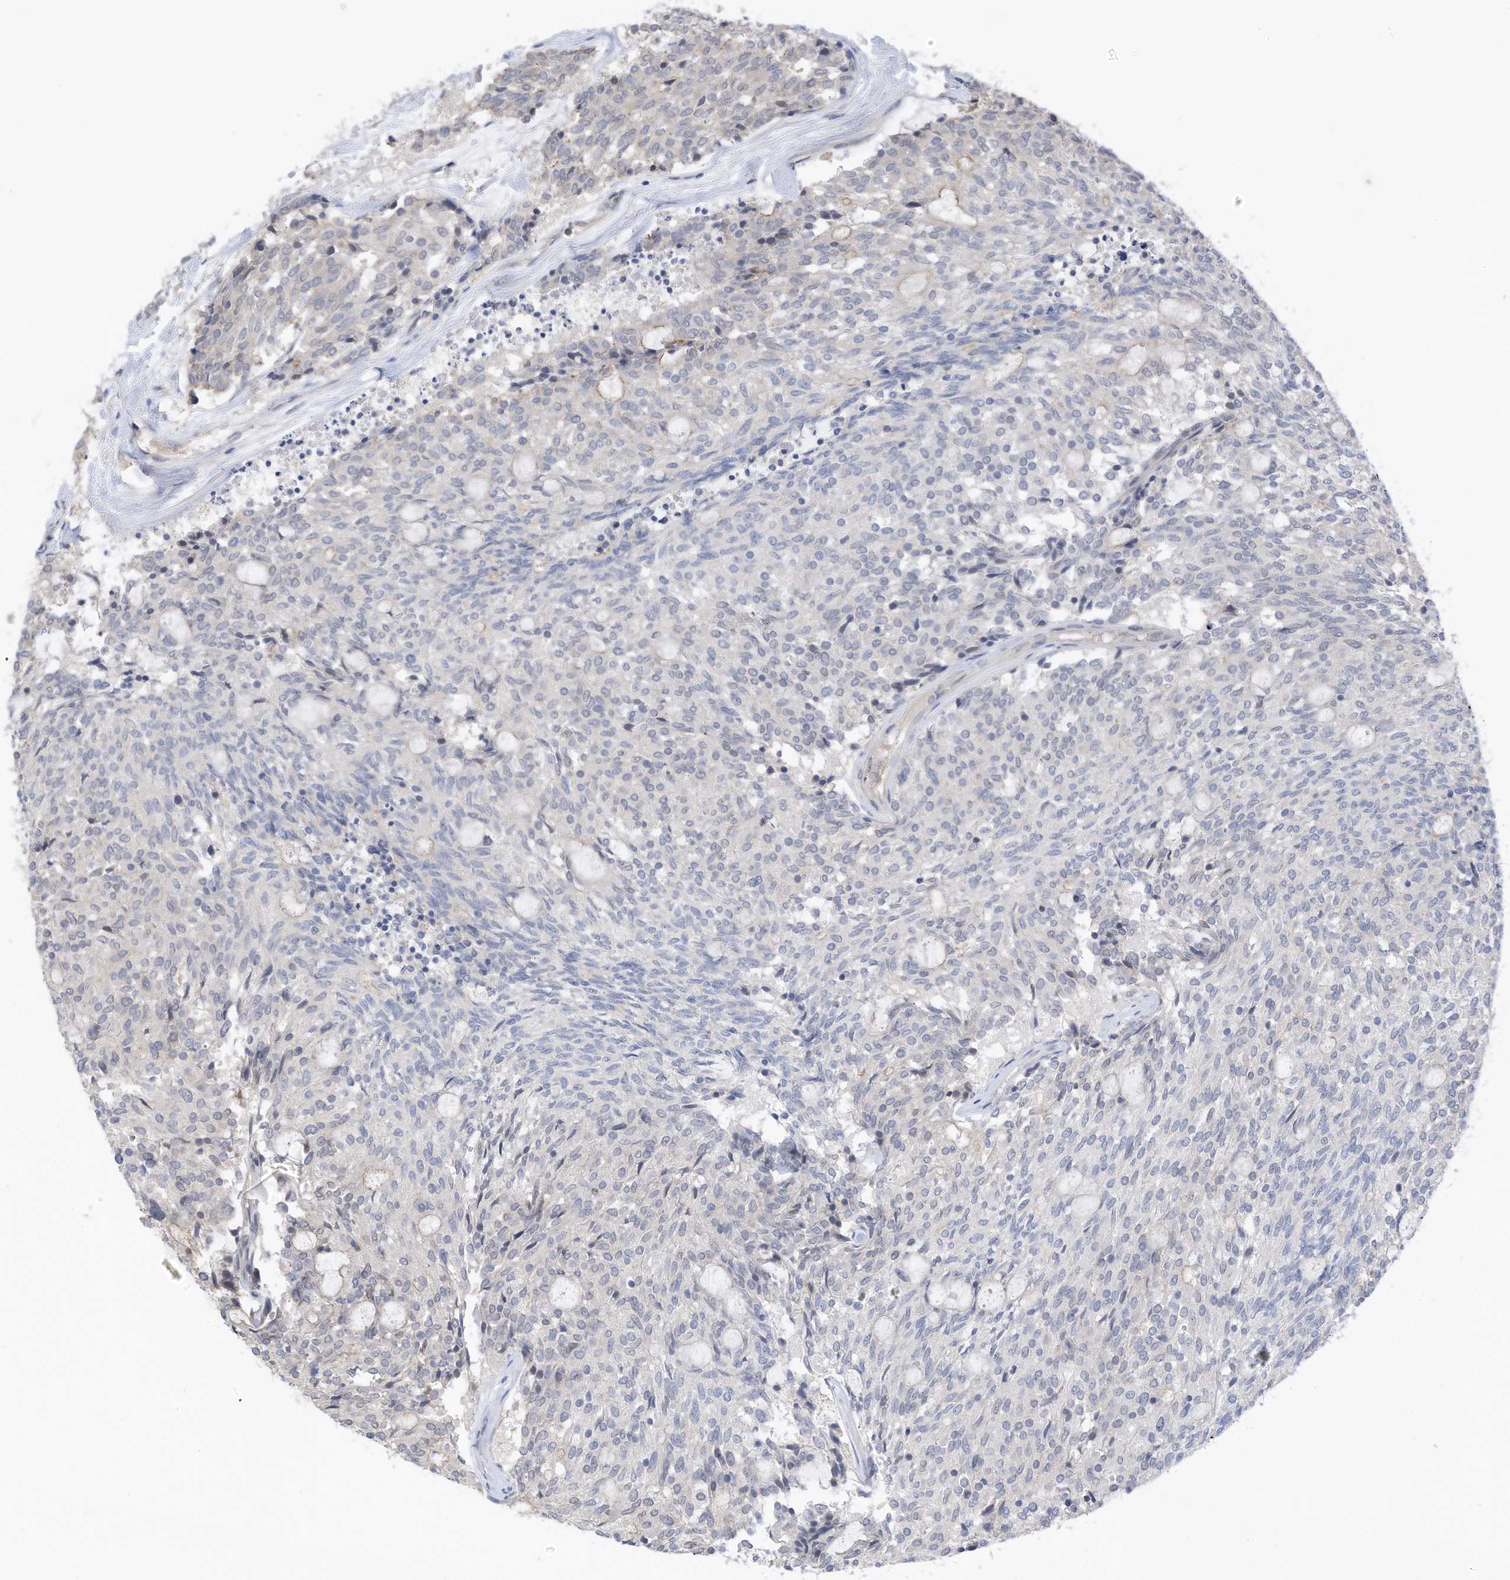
{"staining": {"intensity": "negative", "quantity": "none", "location": "none"}, "tissue": "carcinoid", "cell_type": "Tumor cells", "image_type": "cancer", "snomed": [{"axis": "morphology", "description": "Carcinoid, malignant, NOS"}, {"axis": "topography", "description": "Pancreas"}], "caption": "There is no significant staining in tumor cells of carcinoid (malignant). Nuclei are stained in blue.", "gene": "REC8", "patient": {"sex": "female", "age": 54}}